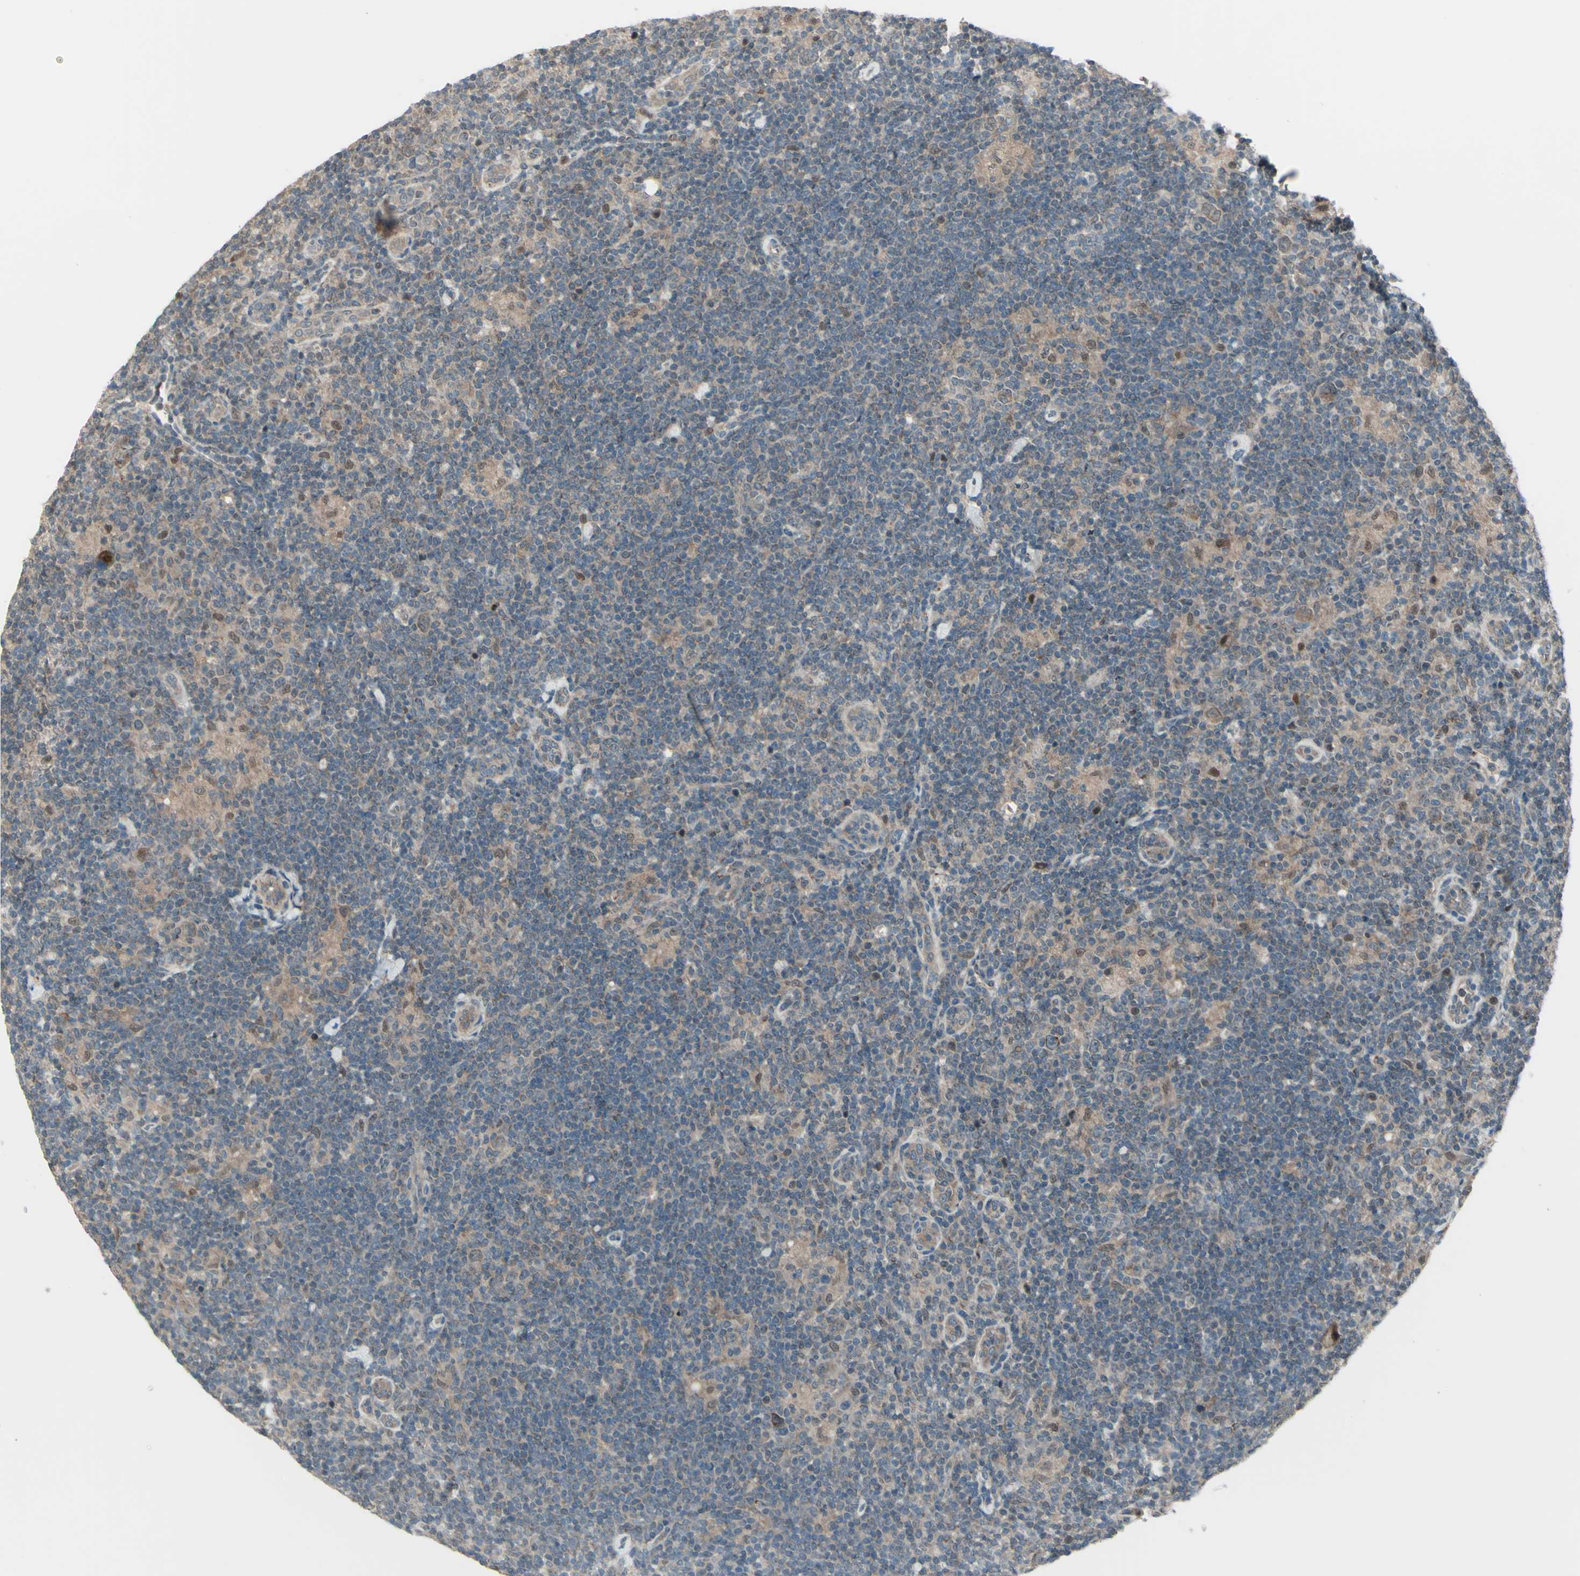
{"staining": {"intensity": "moderate", "quantity": ">75%", "location": "cytoplasmic/membranous"}, "tissue": "lymphoma", "cell_type": "Tumor cells", "image_type": "cancer", "snomed": [{"axis": "morphology", "description": "Hodgkin's disease, NOS"}, {"axis": "topography", "description": "Lymph node"}], "caption": "High-magnification brightfield microscopy of Hodgkin's disease stained with DAB (brown) and counterstained with hematoxylin (blue). tumor cells exhibit moderate cytoplasmic/membranous expression is seen in approximately>75% of cells. The protein is stained brown, and the nuclei are stained in blue (DAB (3,3'-diaminobenzidine) IHC with brightfield microscopy, high magnification).", "gene": "OSTM1", "patient": {"sex": "female", "age": 57}}